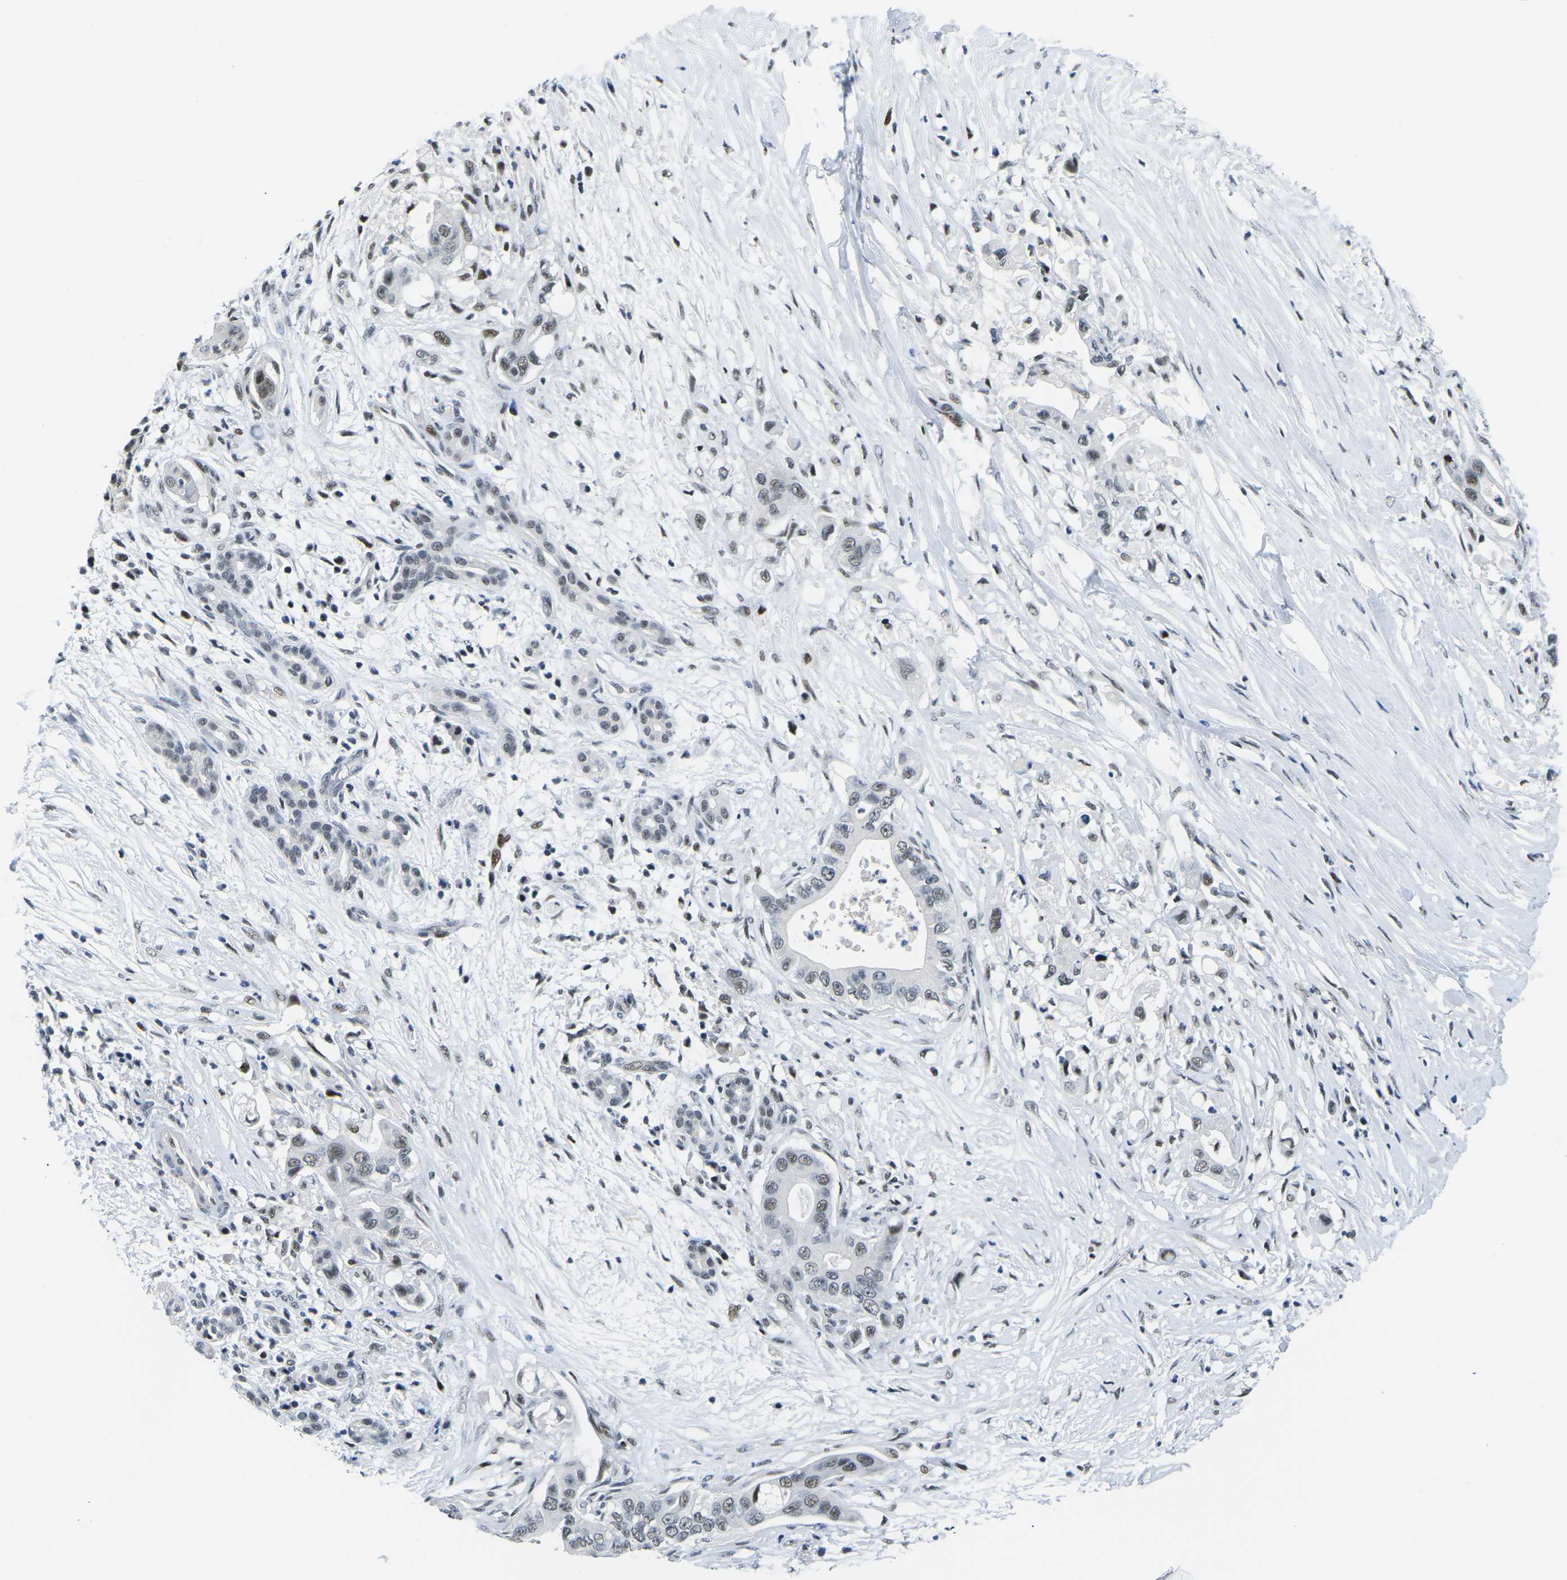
{"staining": {"intensity": "weak", "quantity": "25%-75%", "location": "nuclear"}, "tissue": "pancreatic cancer", "cell_type": "Tumor cells", "image_type": "cancer", "snomed": [{"axis": "morphology", "description": "Adenocarcinoma, NOS"}, {"axis": "topography", "description": "Pancreas"}], "caption": "Approximately 25%-75% of tumor cells in pancreatic cancer display weak nuclear protein expression as visualized by brown immunohistochemical staining.", "gene": "PRPF8", "patient": {"sex": "male", "age": 77}}